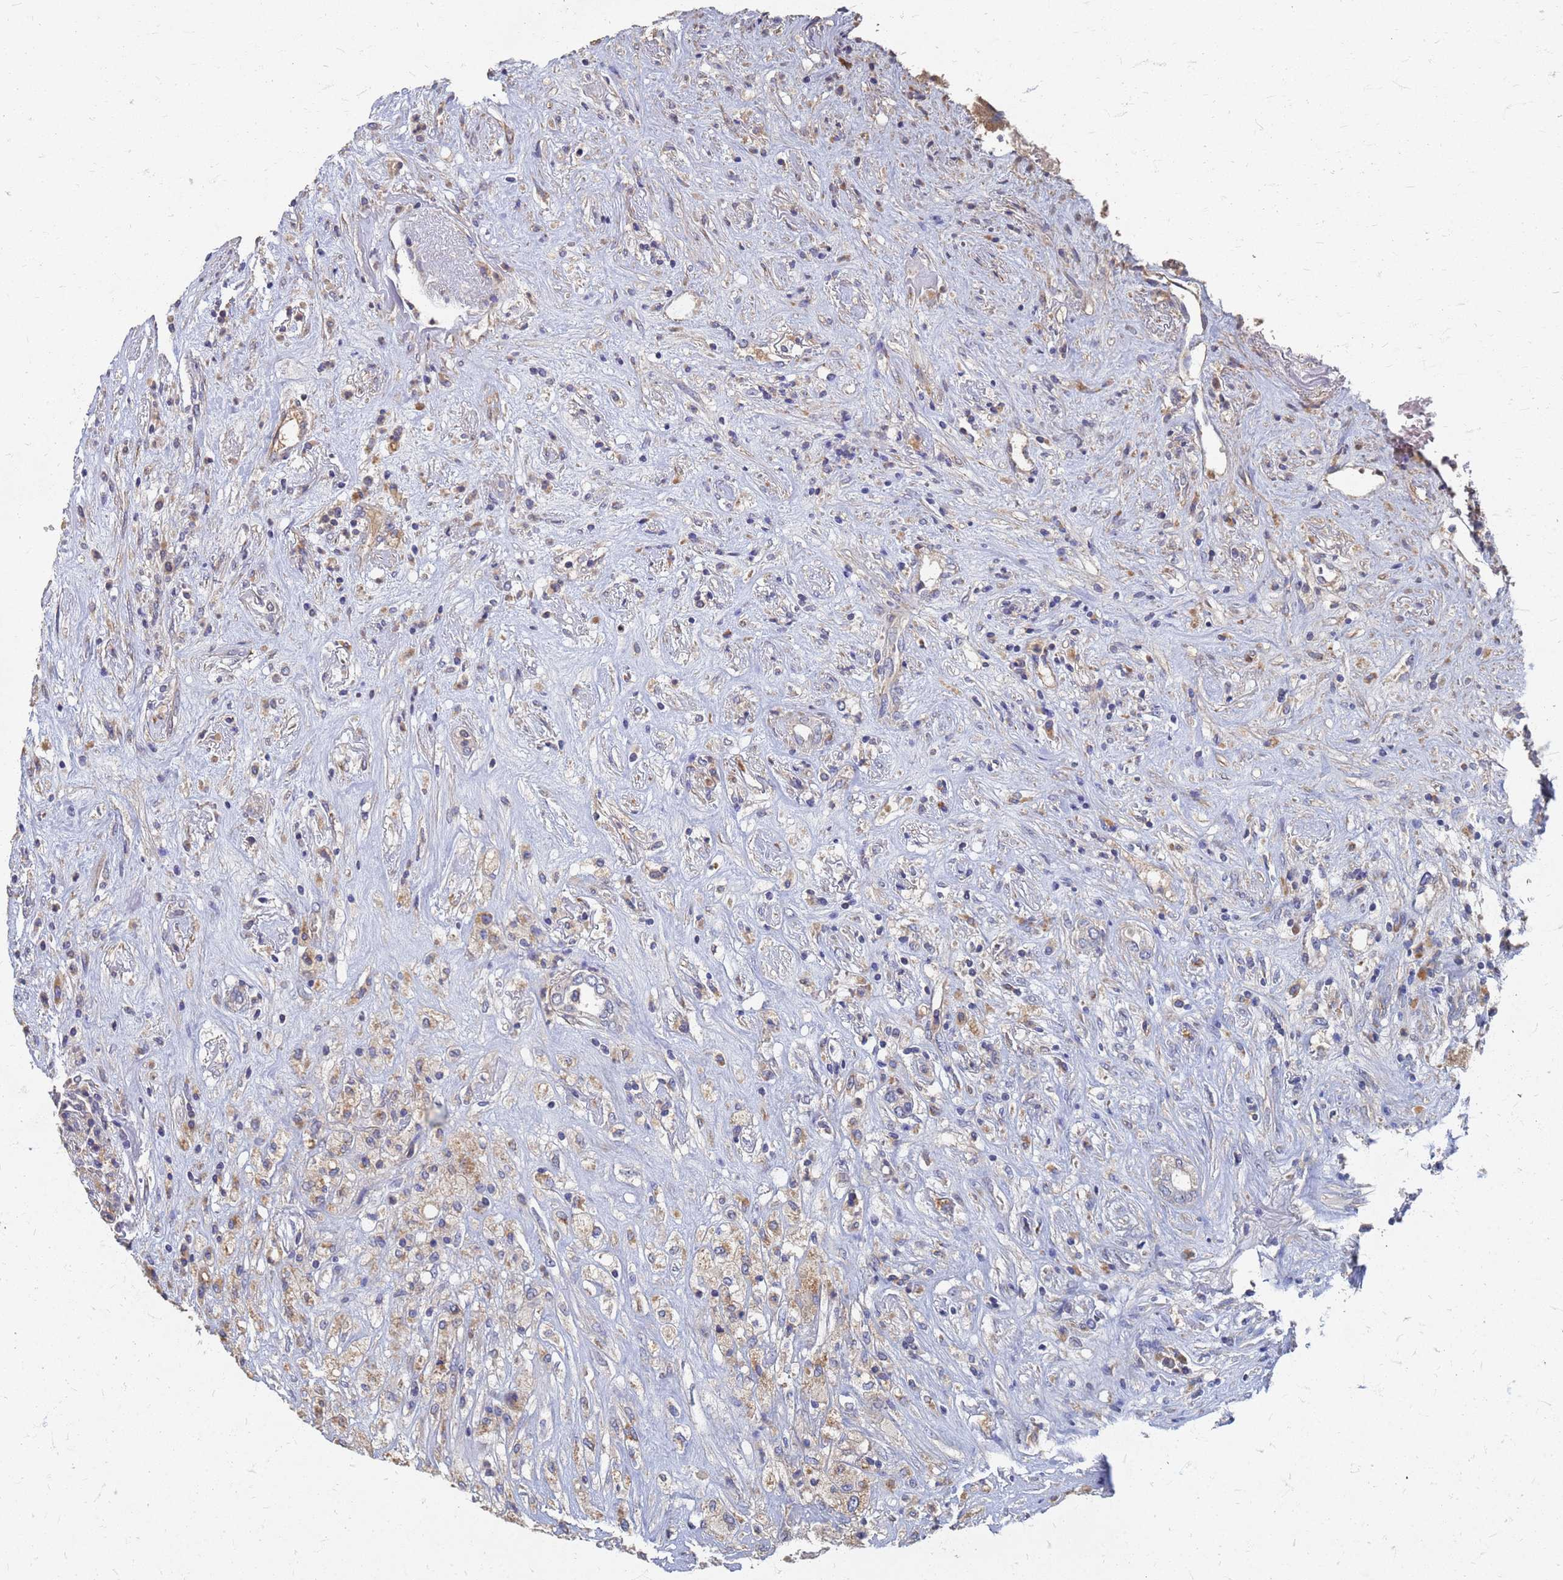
{"staining": {"intensity": "weak", "quantity": "<25%", "location": "cytoplasmic/membranous"}, "tissue": "renal cancer", "cell_type": "Tumor cells", "image_type": "cancer", "snomed": [{"axis": "morphology", "description": "Adenocarcinoma, NOS"}, {"axis": "topography", "description": "Kidney"}], "caption": "DAB (3,3'-diaminobenzidine) immunohistochemical staining of human renal adenocarcinoma reveals no significant staining in tumor cells.", "gene": "KRCC1", "patient": {"sex": "female", "age": 54}}